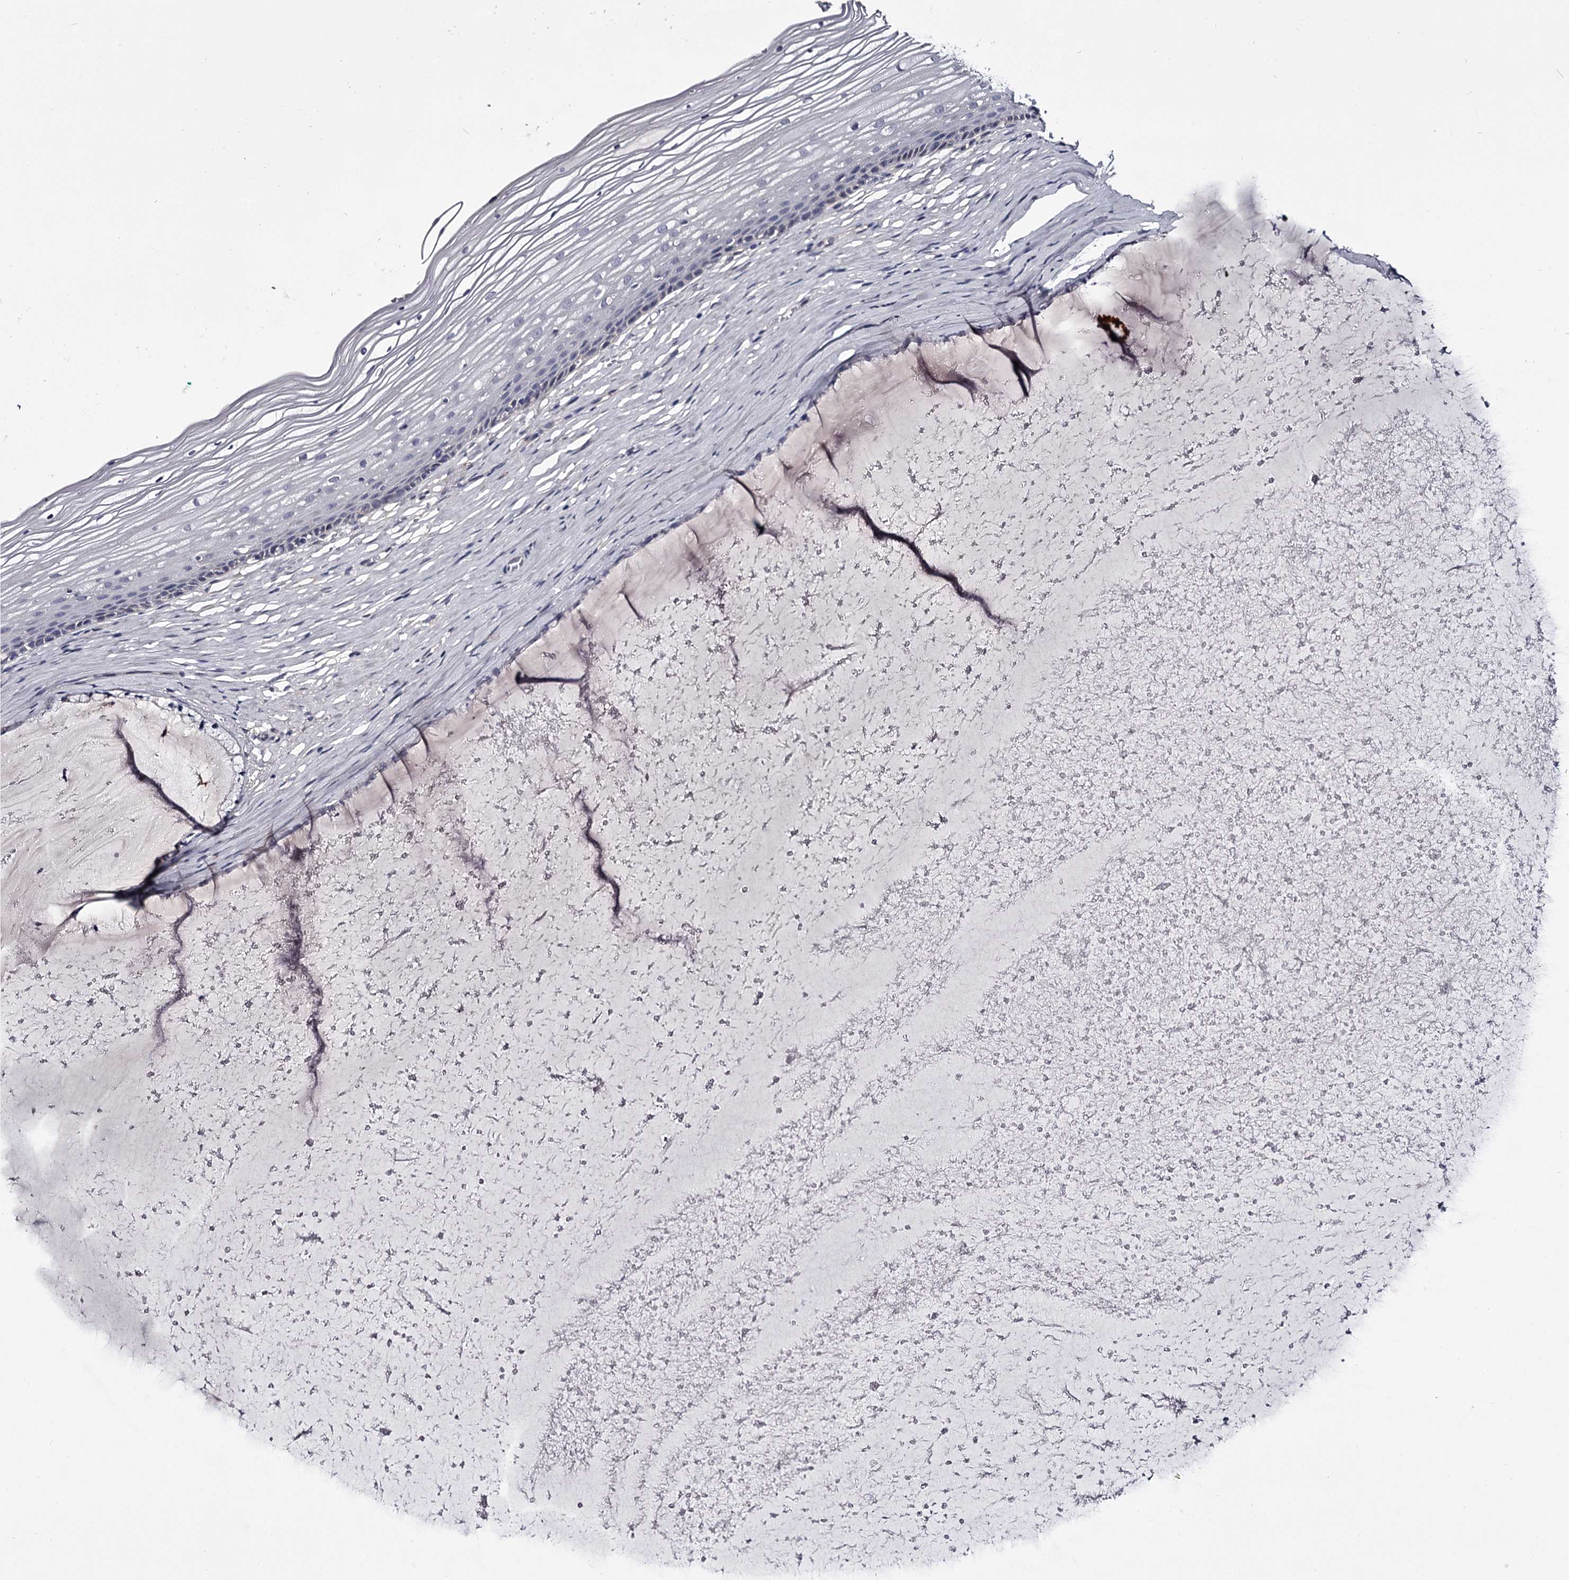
{"staining": {"intensity": "negative", "quantity": "none", "location": "none"}, "tissue": "vagina", "cell_type": "Squamous epithelial cells", "image_type": "normal", "snomed": [{"axis": "morphology", "description": "Normal tissue, NOS"}, {"axis": "topography", "description": "Vagina"}, {"axis": "topography", "description": "Cervix"}], "caption": "A high-resolution photomicrograph shows immunohistochemistry (IHC) staining of benign vagina, which demonstrates no significant positivity in squamous epithelial cells.", "gene": "GSTO1", "patient": {"sex": "female", "age": 40}}